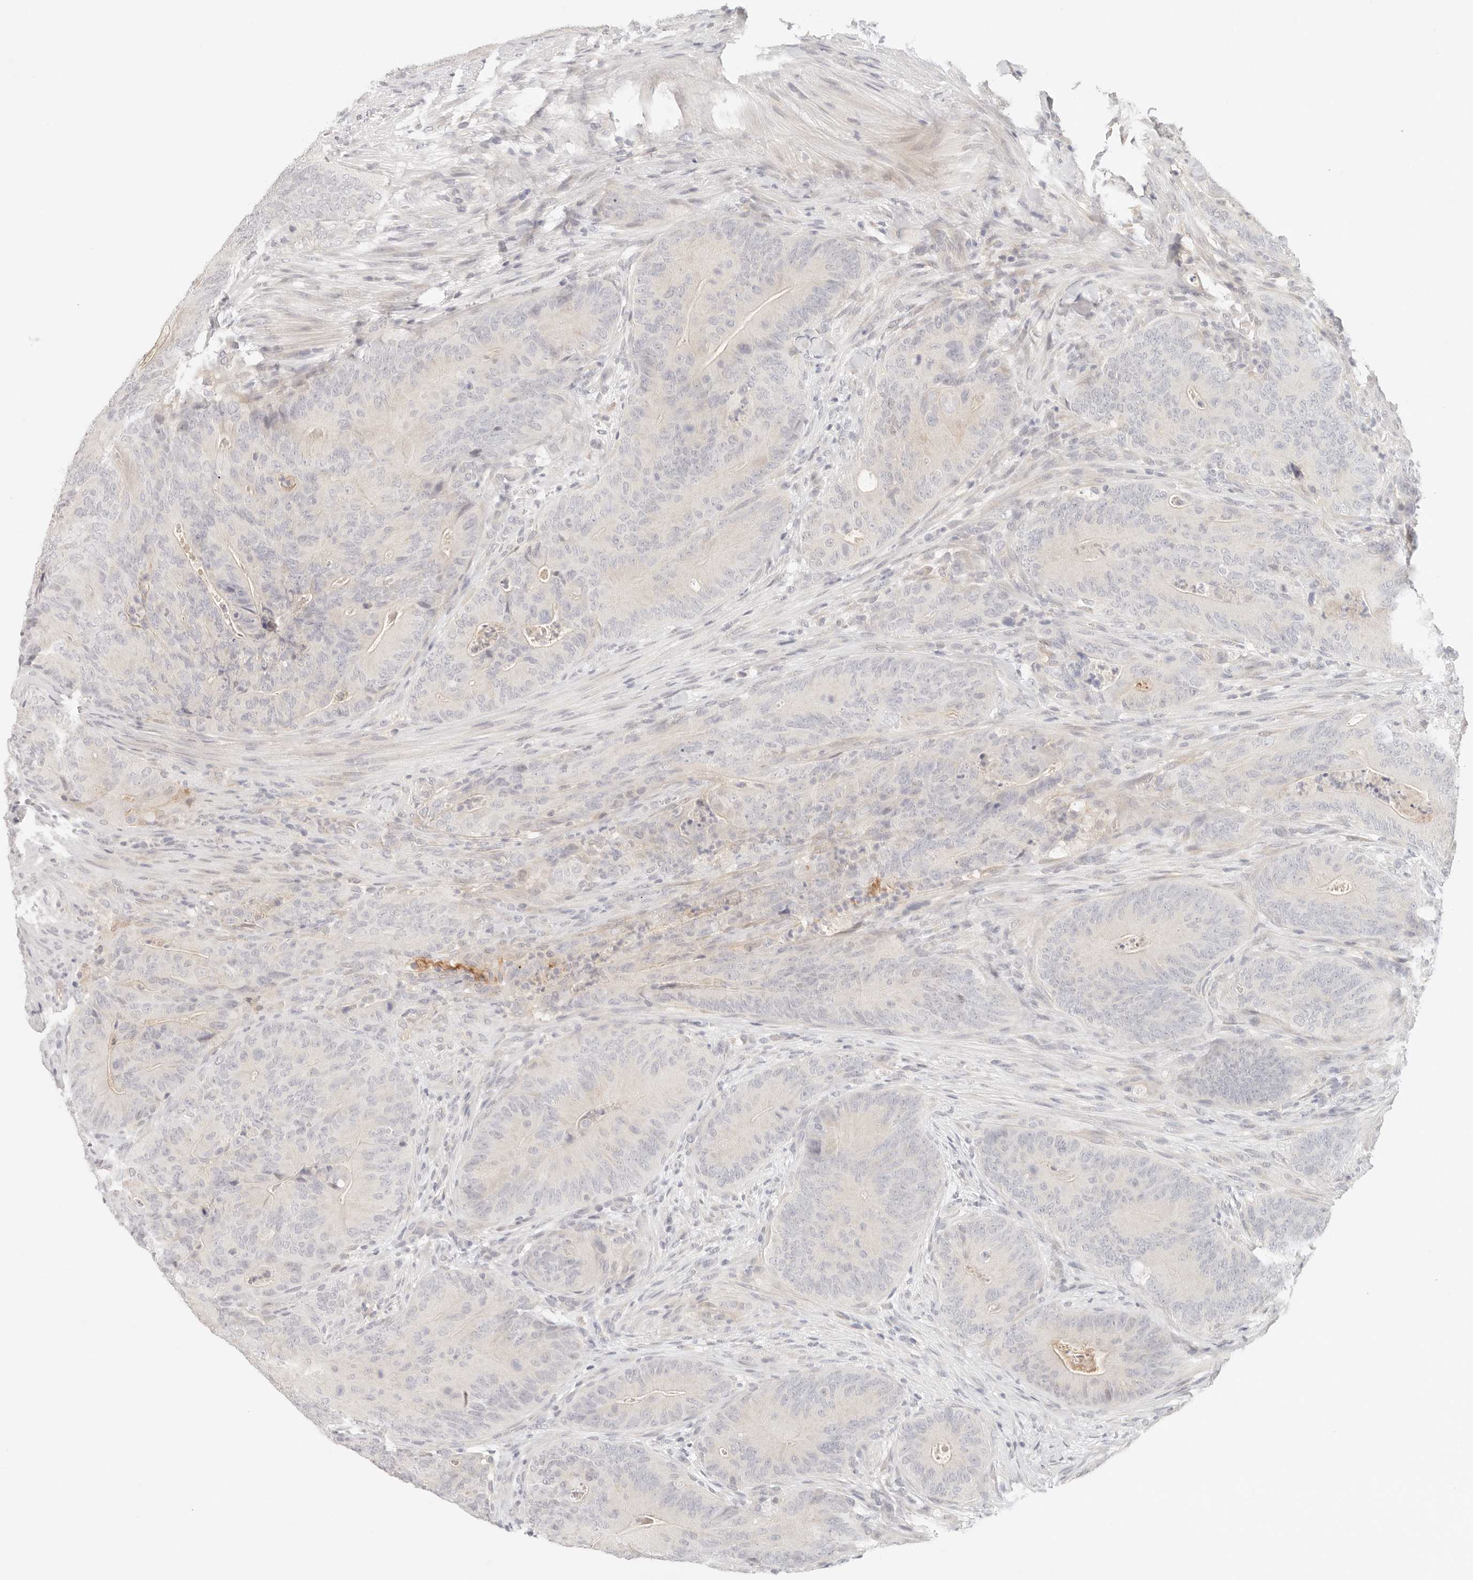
{"staining": {"intensity": "negative", "quantity": "none", "location": "none"}, "tissue": "colorectal cancer", "cell_type": "Tumor cells", "image_type": "cancer", "snomed": [{"axis": "morphology", "description": "Normal tissue, NOS"}, {"axis": "topography", "description": "Colon"}], "caption": "DAB immunohistochemical staining of colorectal cancer demonstrates no significant expression in tumor cells.", "gene": "SPHK1", "patient": {"sex": "female", "age": 82}}